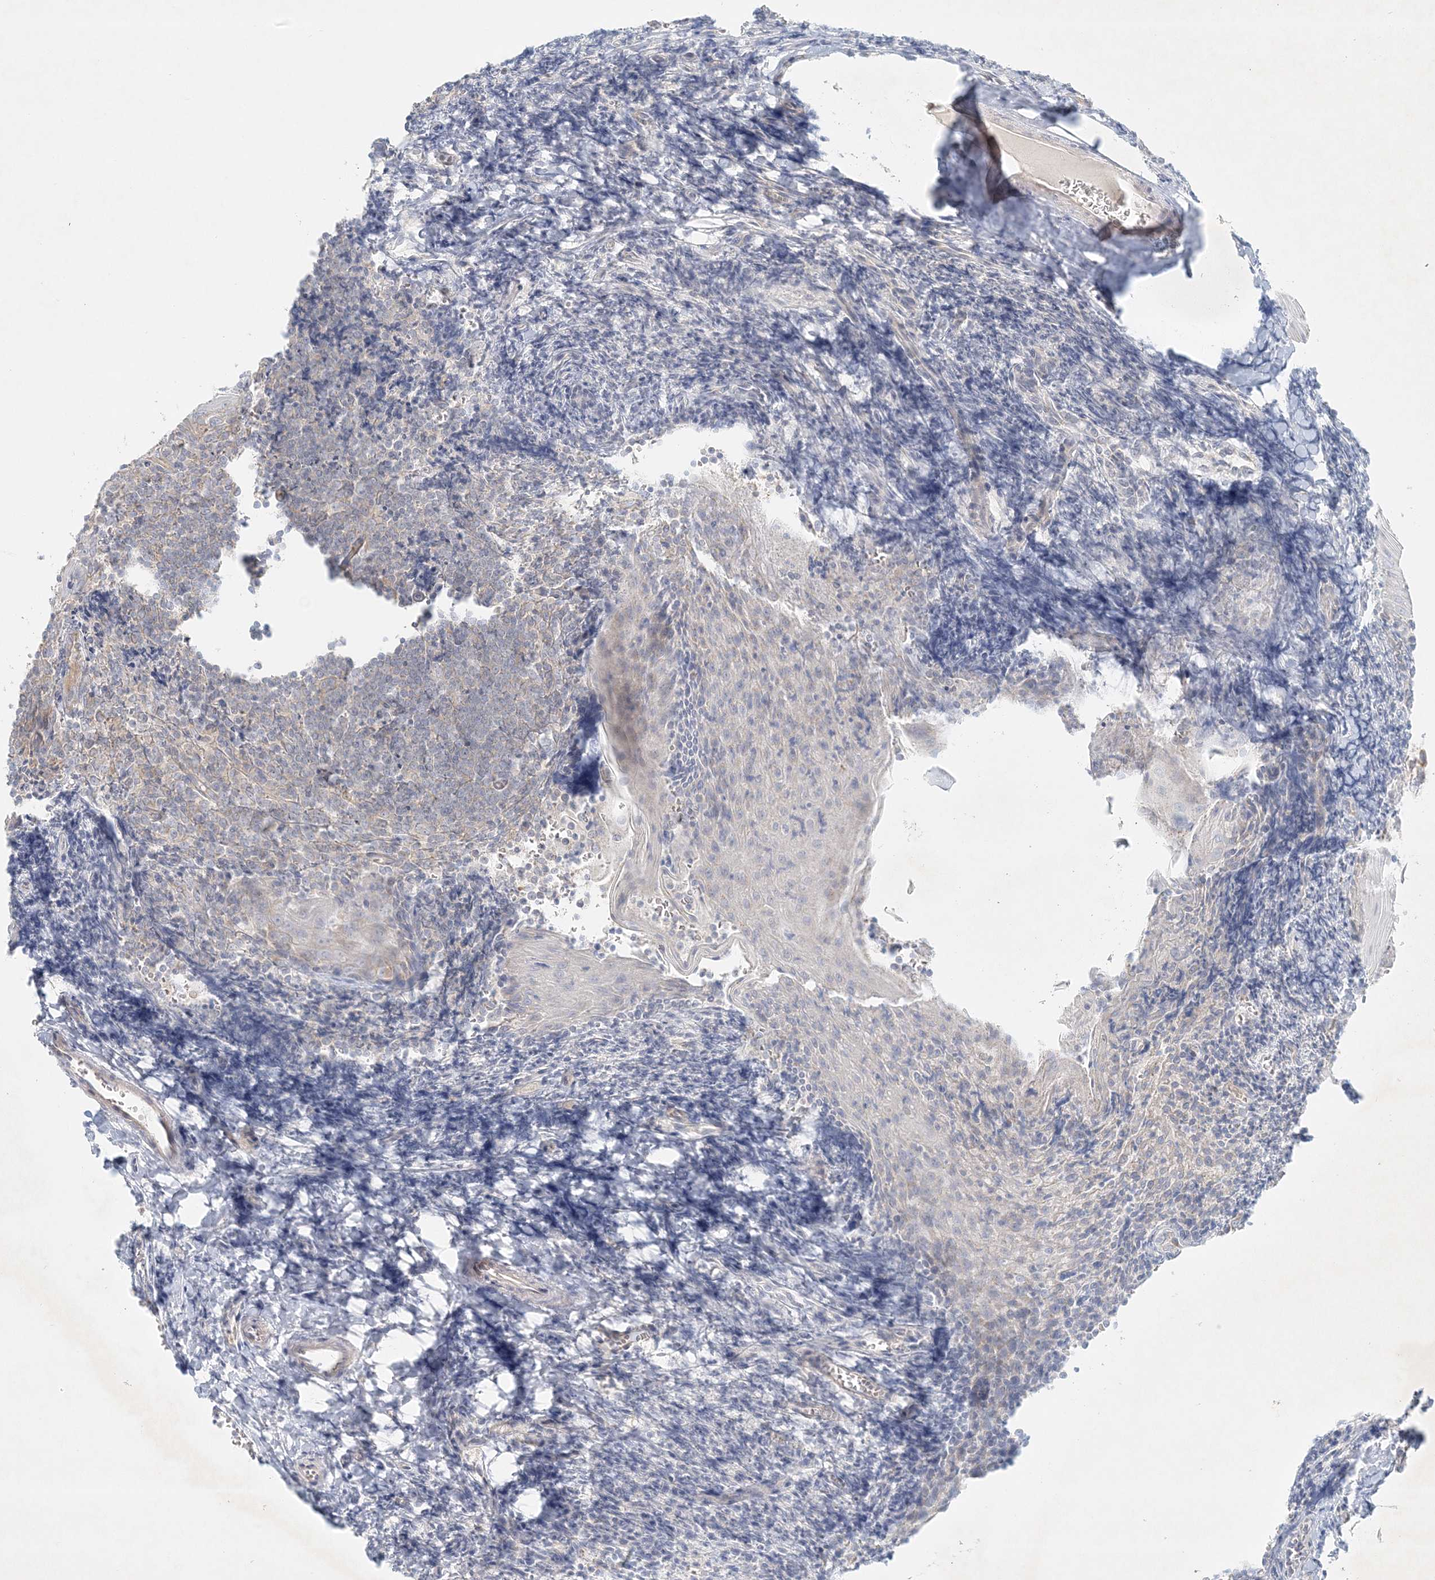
{"staining": {"intensity": "negative", "quantity": "none", "location": "none"}, "tissue": "tonsil", "cell_type": "Germinal center cells", "image_type": "normal", "snomed": [{"axis": "morphology", "description": "Normal tissue, NOS"}, {"axis": "topography", "description": "Tonsil"}], "caption": "IHC of benign tonsil demonstrates no staining in germinal center cells.", "gene": "STK11IP", "patient": {"sex": "male", "age": 27}}